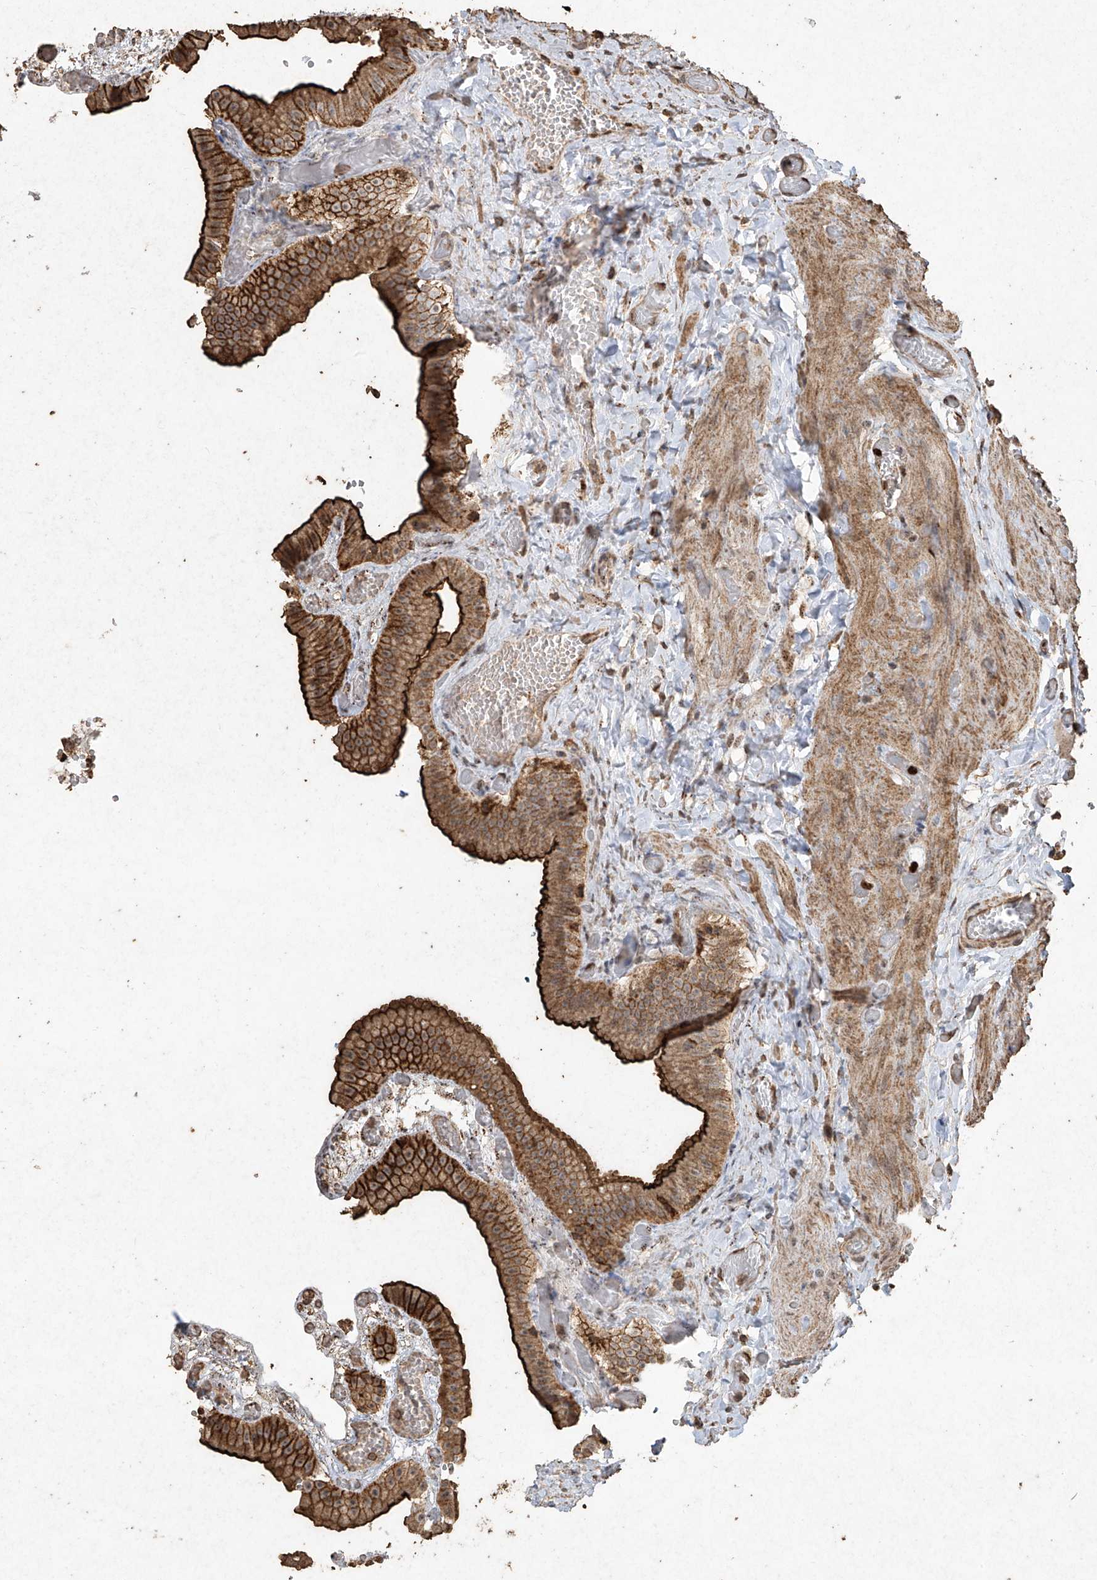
{"staining": {"intensity": "strong", "quantity": "25%-75%", "location": "cytoplasmic/membranous"}, "tissue": "gallbladder", "cell_type": "Glandular cells", "image_type": "normal", "snomed": [{"axis": "morphology", "description": "Normal tissue, NOS"}, {"axis": "topography", "description": "Gallbladder"}], "caption": "Gallbladder was stained to show a protein in brown. There is high levels of strong cytoplasmic/membranous positivity in about 25%-75% of glandular cells.", "gene": "ERBB3", "patient": {"sex": "female", "age": 64}}